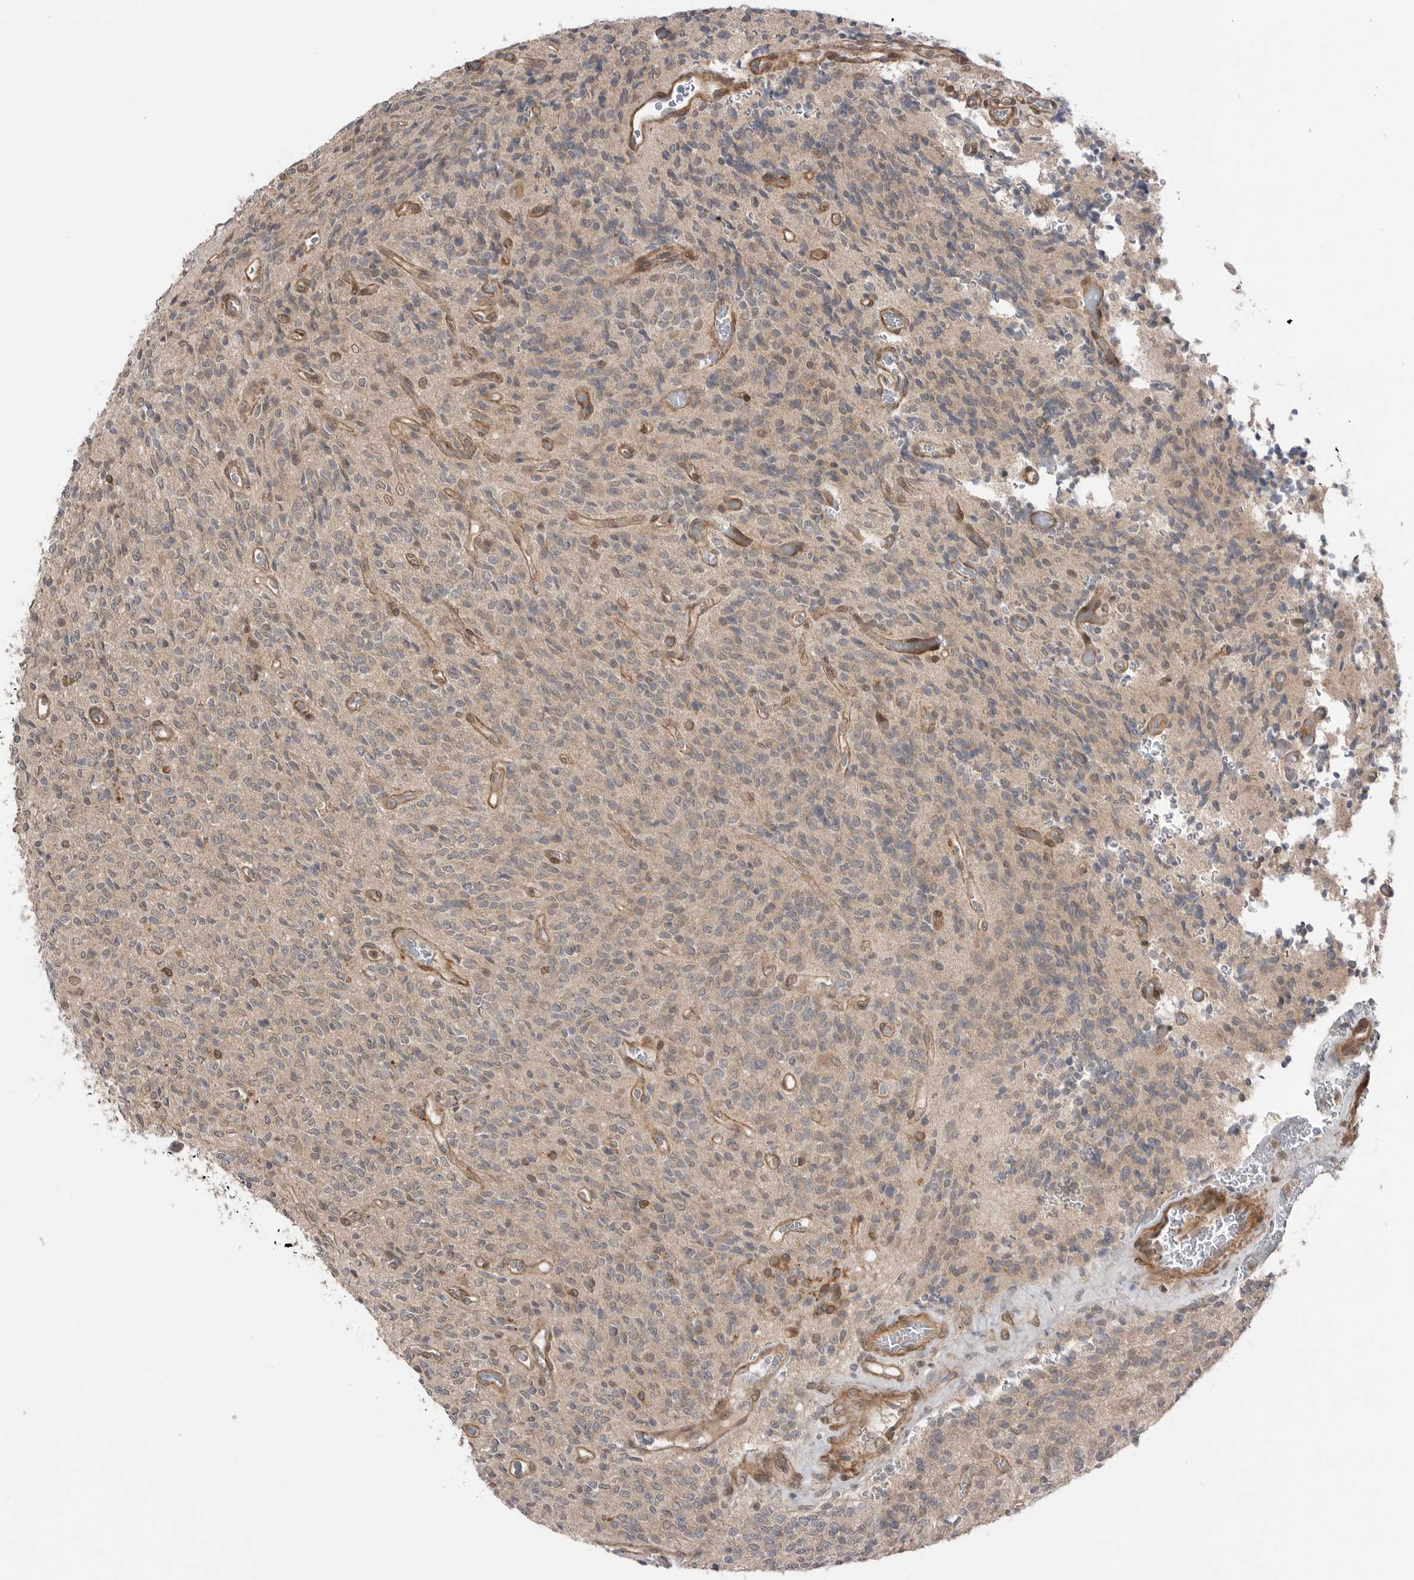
{"staining": {"intensity": "weak", "quantity": "<25%", "location": "cytoplasmic/membranous"}, "tissue": "glioma", "cell_type": "Tumor cells", "image_type": "cancer", "snomed": [{"axis": "morphology", "description": "Glioma, malignant, High grade"}, {"axis": "topography", "description": "Brain"}], "caption": "This is an immunohistochemistry (IHC) image of high-grade glioma (malignant). There is no expression in tumor cells.", "gene": "PEAK1", "patient": {"sex": "male", "age": 34}}